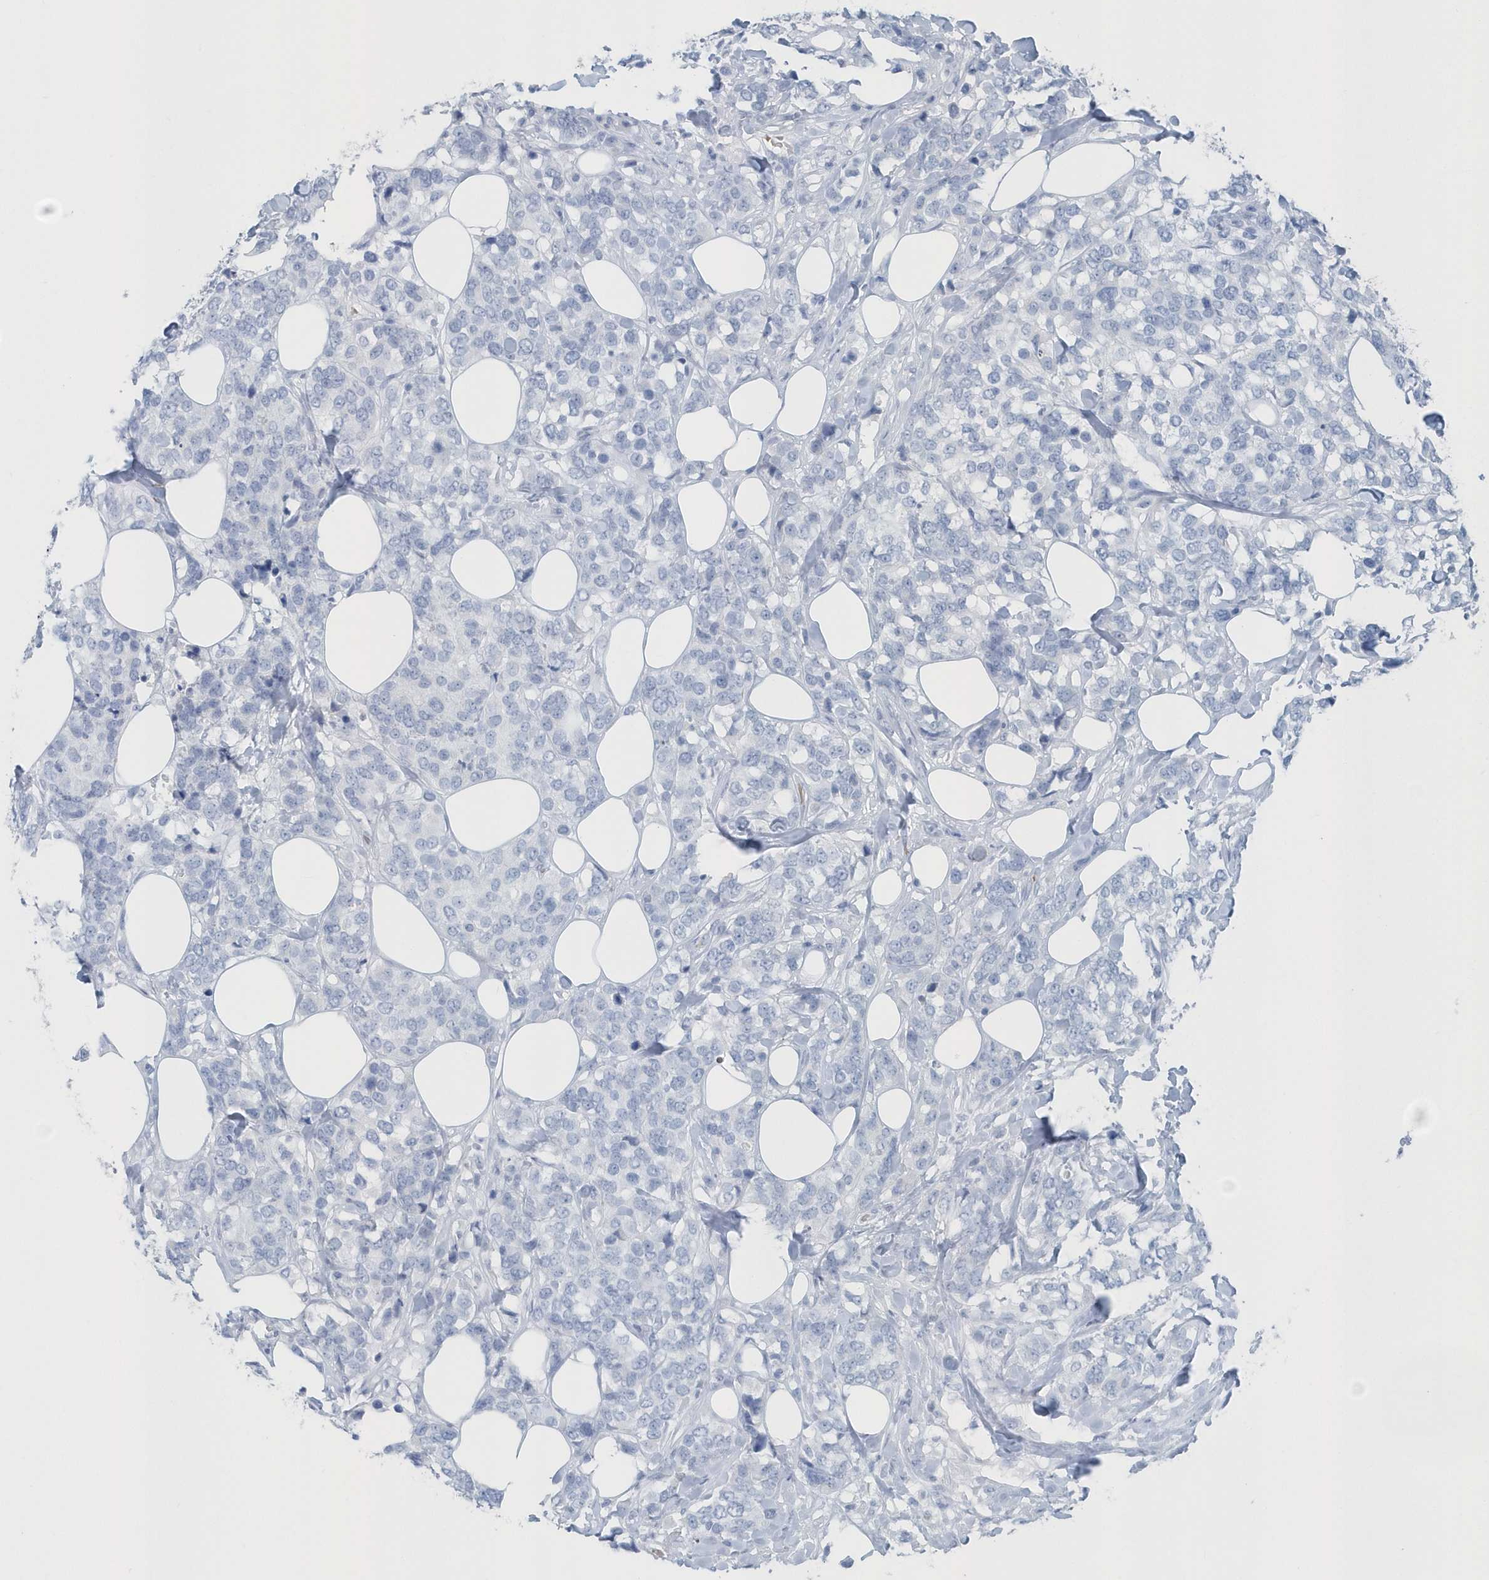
{"staining": {"intensity": "negative", "quantity": "none", "location": "none"}, "tissue": "breast cancer", "cell_type": "Tumor cells", "image_type": "cancer", "snomed": [{"axis": "morphology", "description": "Lobular carcinoma"}, {"axis": "topography", "description": "Breast"}], "caption": "Human breast cancer stained for a protein using immunohistochemistry (IHC) demonstrates no expression in tumor cells.", "gene": "HBA2", "patient": {"sex": "female", "age": 59}}